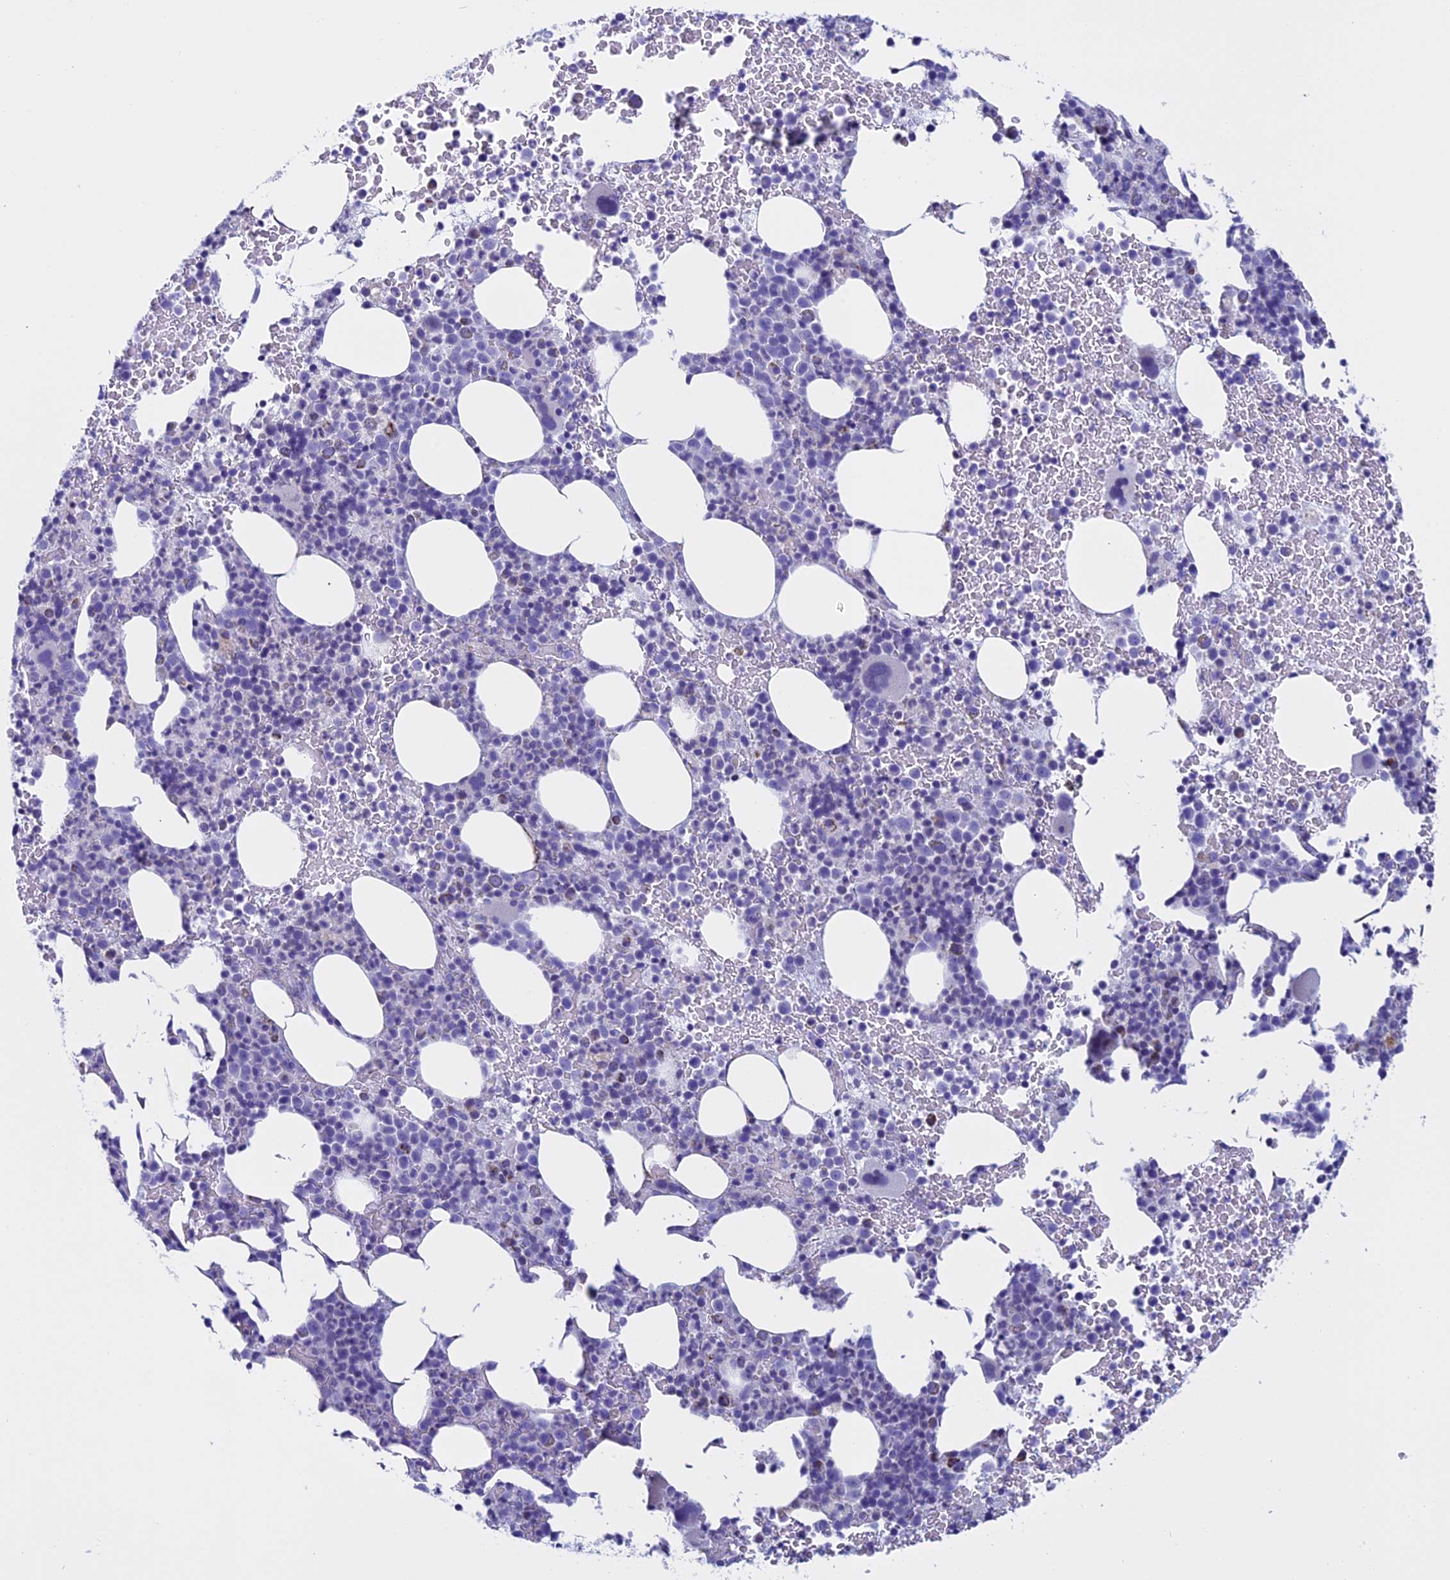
{"staining": {"intensity": "negative", "quantity": "none", "location": "none"}, "tissue": "bone marrow", "cell_type": "Hematopoietic cells", "image_type": "normal", "snomed": [{"axis": "morphology", "description": "Normal tissue, NOS"}, {"axis": "topography", "description": "Bone marrow"}], "caption": "Hematopoietic cells show no significant protein expression in benign bone marrow. (DAB (3,3'-diaminobenzidine) immunohistochemistry (IHC) visualized using brightfield microscopy, high magnification).", "gene": "ZNF563", "patient": {"sex": "female", "age": 82}}